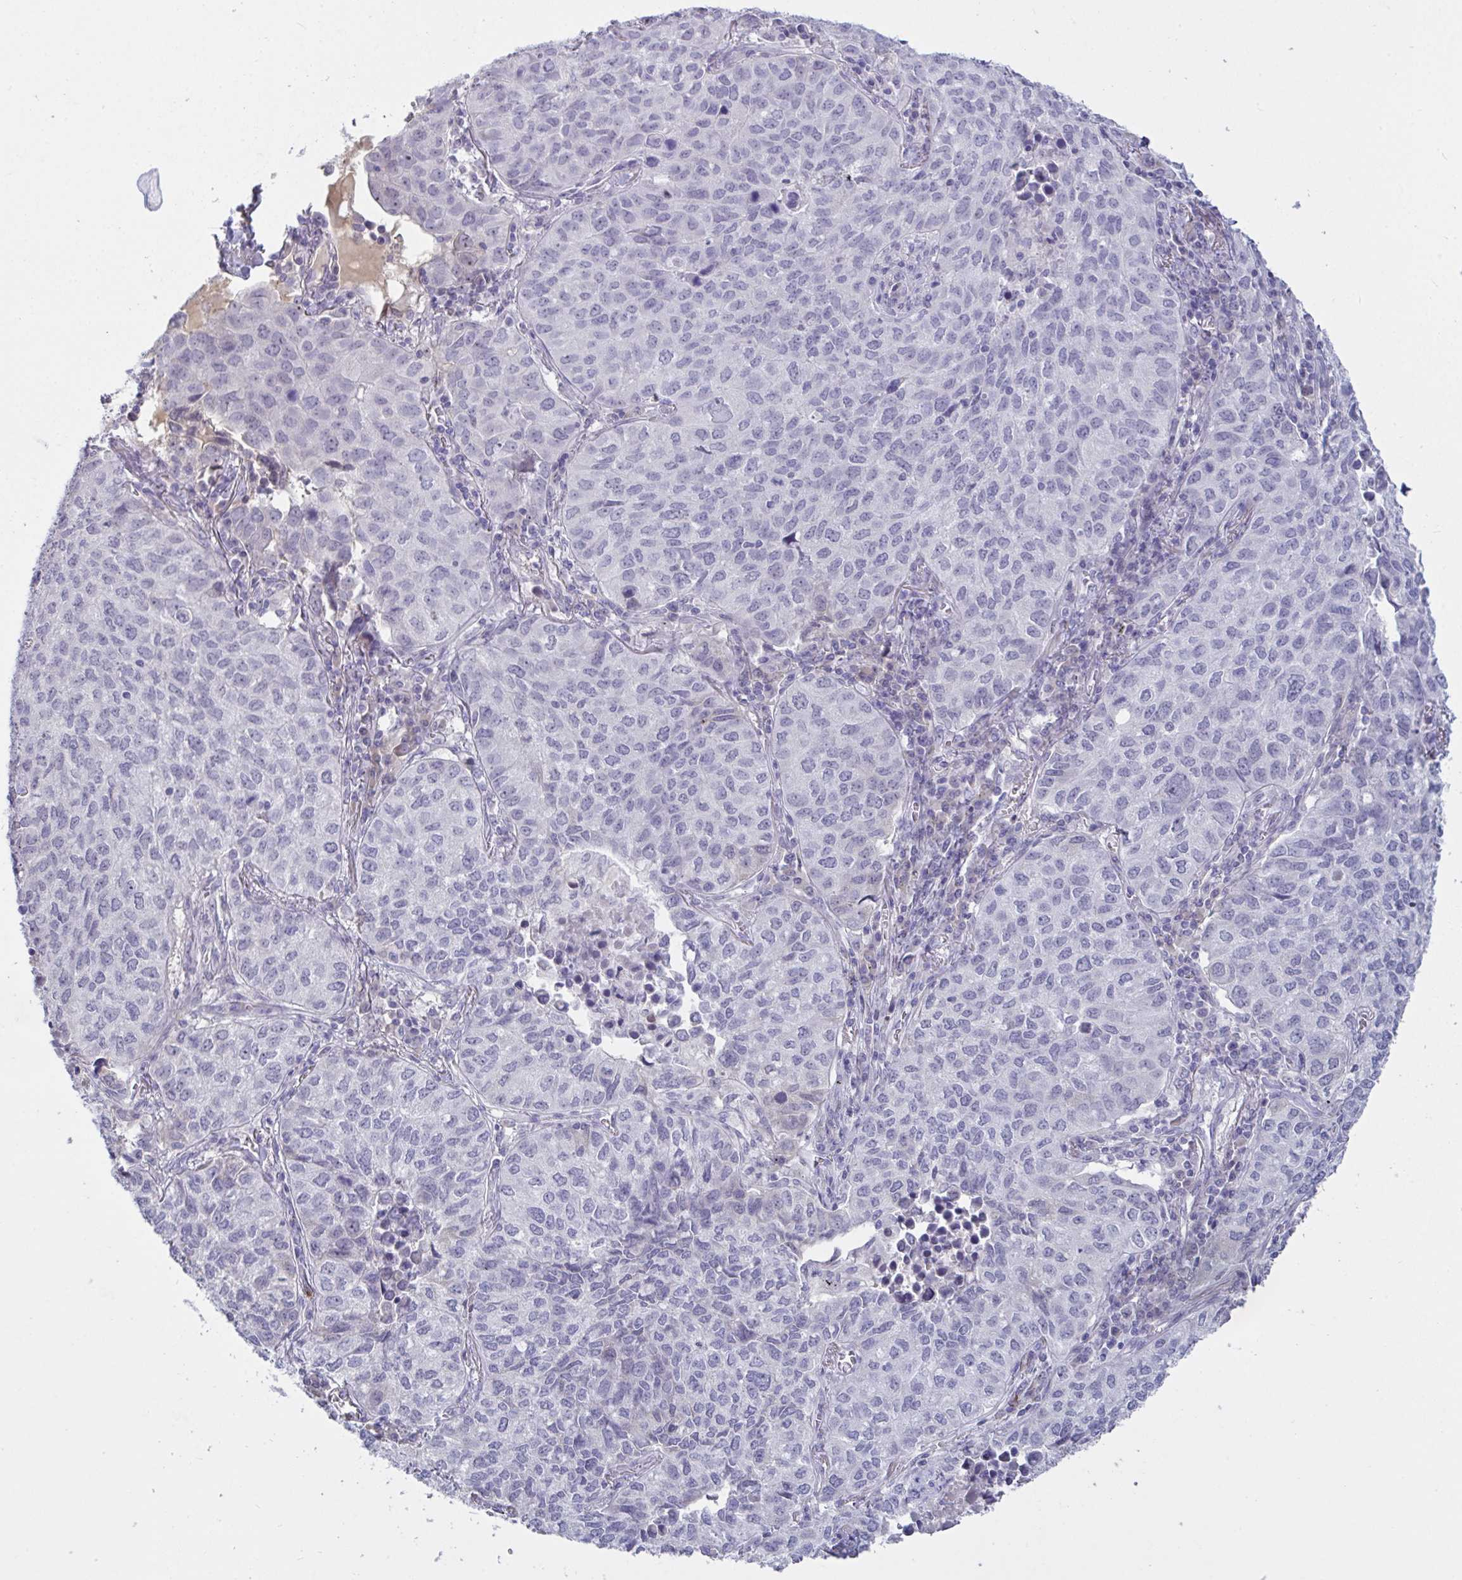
{"staining": {"intensity": "negative", "quantity": "none", "location": "none"}, "tissue": "lung cancer", "cell_type": "Tumor cells", "image_type": "cancer", "snomed": [{"axis": "morphology", "description": "Adenocarcinoma, NOS"}, {"axis": "topography", "description": "Lung"}], "caption": "High magnification brightfield microscopy of adenocarcinoma (lung) stained with DAB (brown) and counterstained with hematoxylin (blue): tumor cells show no significant positivity.", "gene": "MYC", "patient": {"sex": "female", "age": 50}}